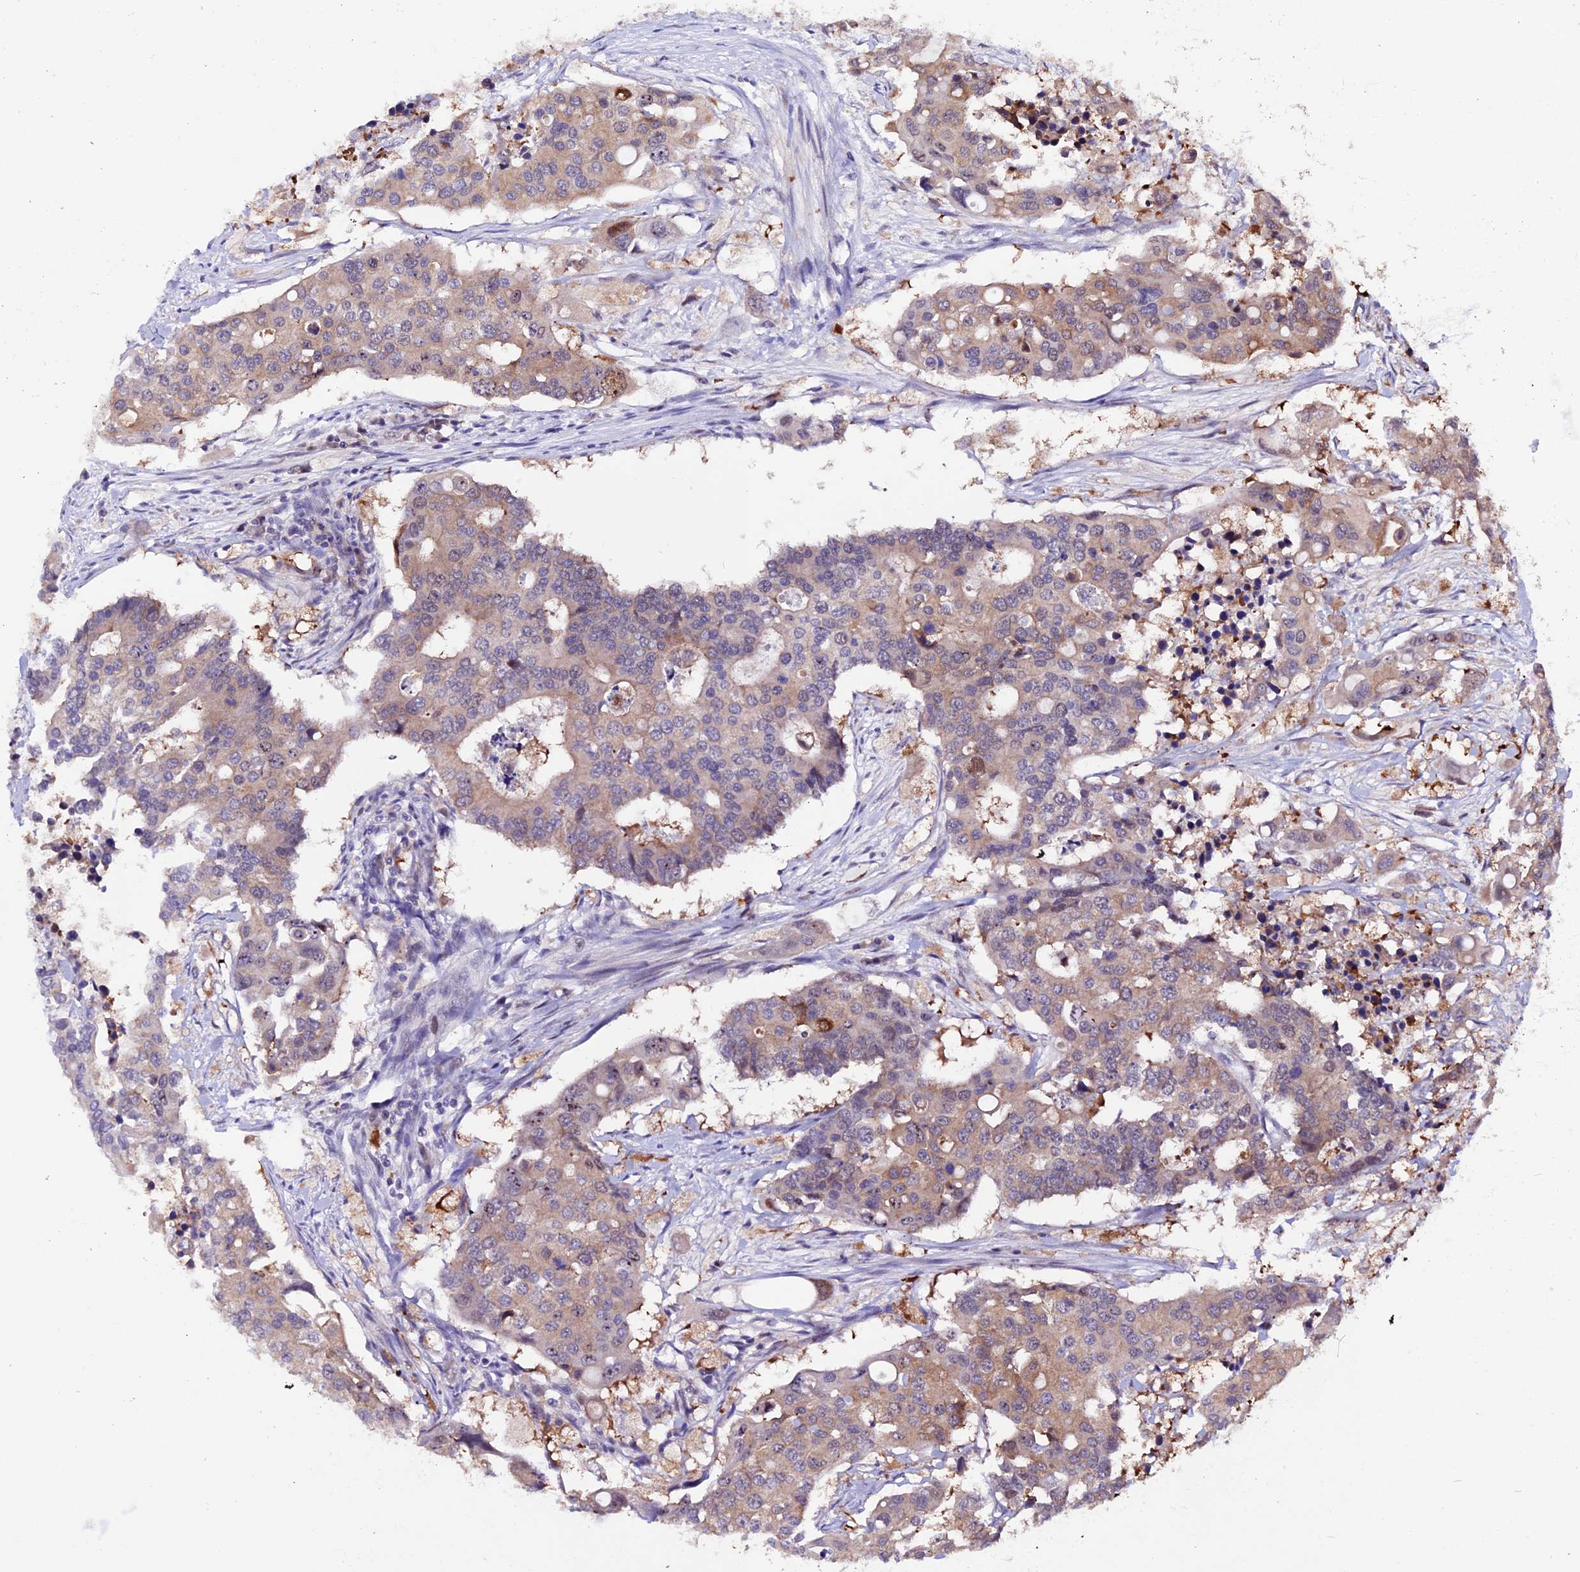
{"staining": {"intensity": "weak", "quantity": "<25%", "location": "cytoplasmic/membranous"}, "tissue": "colorectal cancer", "cell_type": "Tumor cells", "image_type": "cancer", "snomed": [{"axis": "morphology", "description": "Adenocarcinoma, NOS"}, {"axis": "topography", "description": "Colon"}], "caption": "The IHC micrograph has no significant positivity in tumor cells of colorectal cancer (adenocarcinoma) tissue.", "gene": "XKR7", "patient": {"sex": "male", "age": 77}}